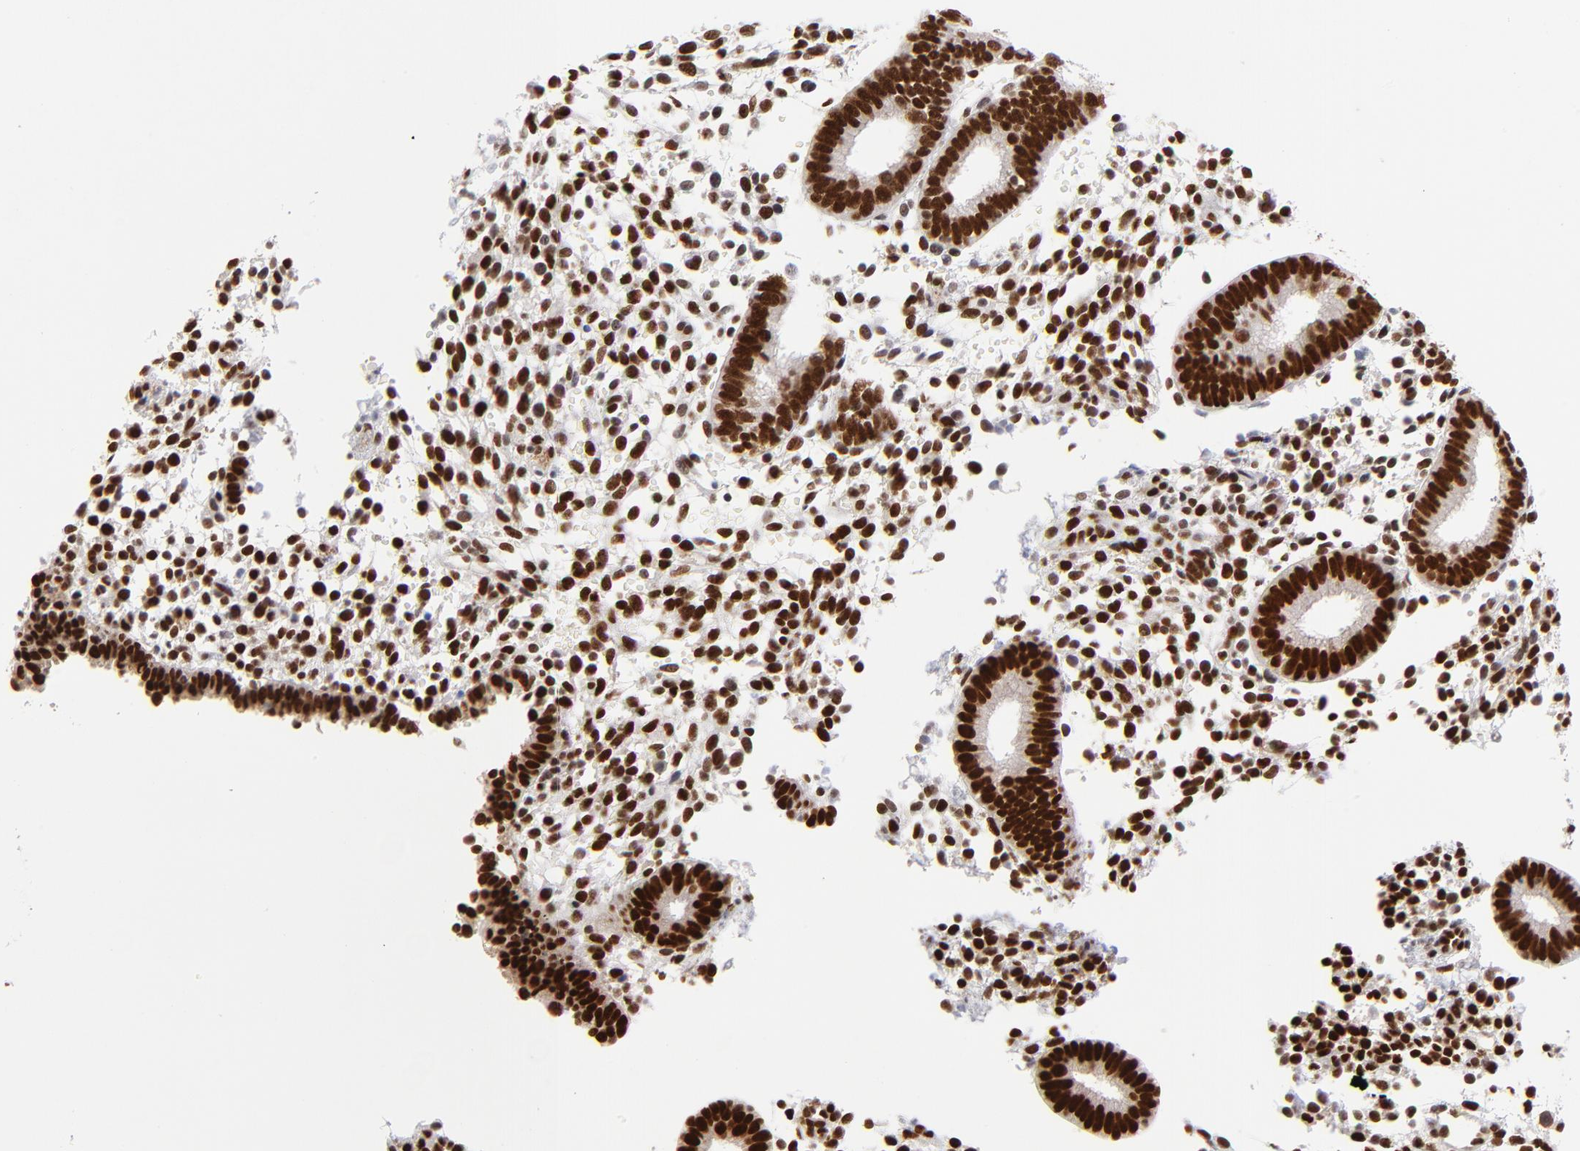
{"staining": {"intensity": "strong", "quantity": ">75%", "location": "nuclear"}, "tissue": "endometrium", "cell_type": "Cells in endometrial stroma", "image_type": "normal", "snomed": [{"axis": "morphology", "description": "Normal tissue, NOS"}, {"axis": "topography", "description": "Endometrium"}], "caption": "Endometrium stained with a brown dye reveals strong nuclear positive expression in approximately >75% of cells in endometrial stroma.", "gene": "ZMYM3", "patient": {"sex": "female", "age": 35}}